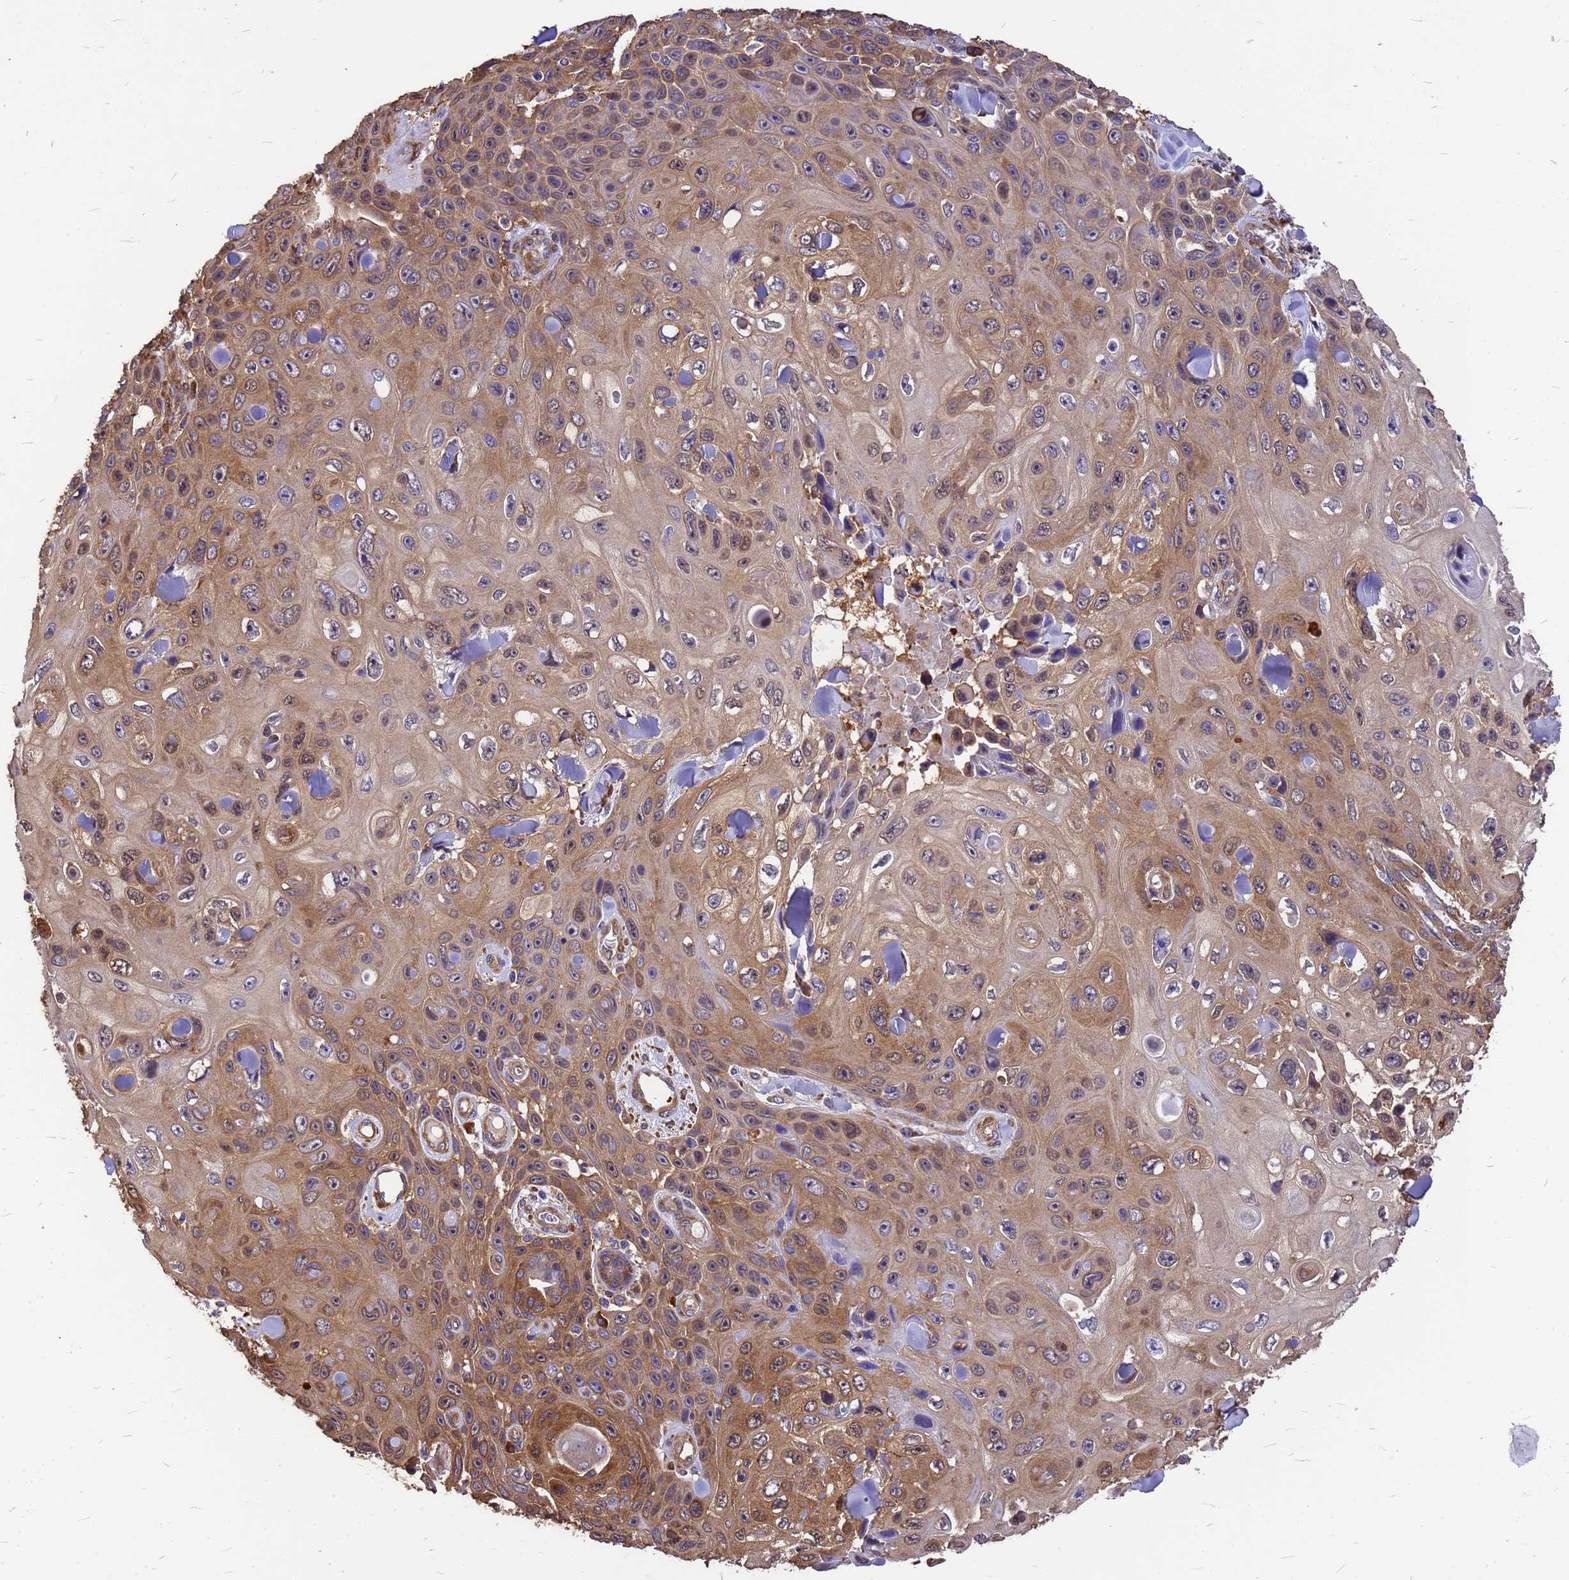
{"staining": {"intensity": "moderate", "quantity": ">75%", "location": "cytoplasmic/membranous"}, "tissue": "skin cancer", "cell_type": "Tumor cells", "image_type": "cancer", "snomed": [{"axis": "morphology", "description": "Squamous cell carcinoma, NOS"}, {"axis": "topography", "description": "Skin"}], "caption": "An image showing moderate cytoplasmic/membranous staining in approximately >75% of tumor cells in skin cancer (squamous cell carcinoma), as visualized by brown immunohistochemical staining.", "gene": "GID4", "patient": {"sex": "male", "age": 82}}